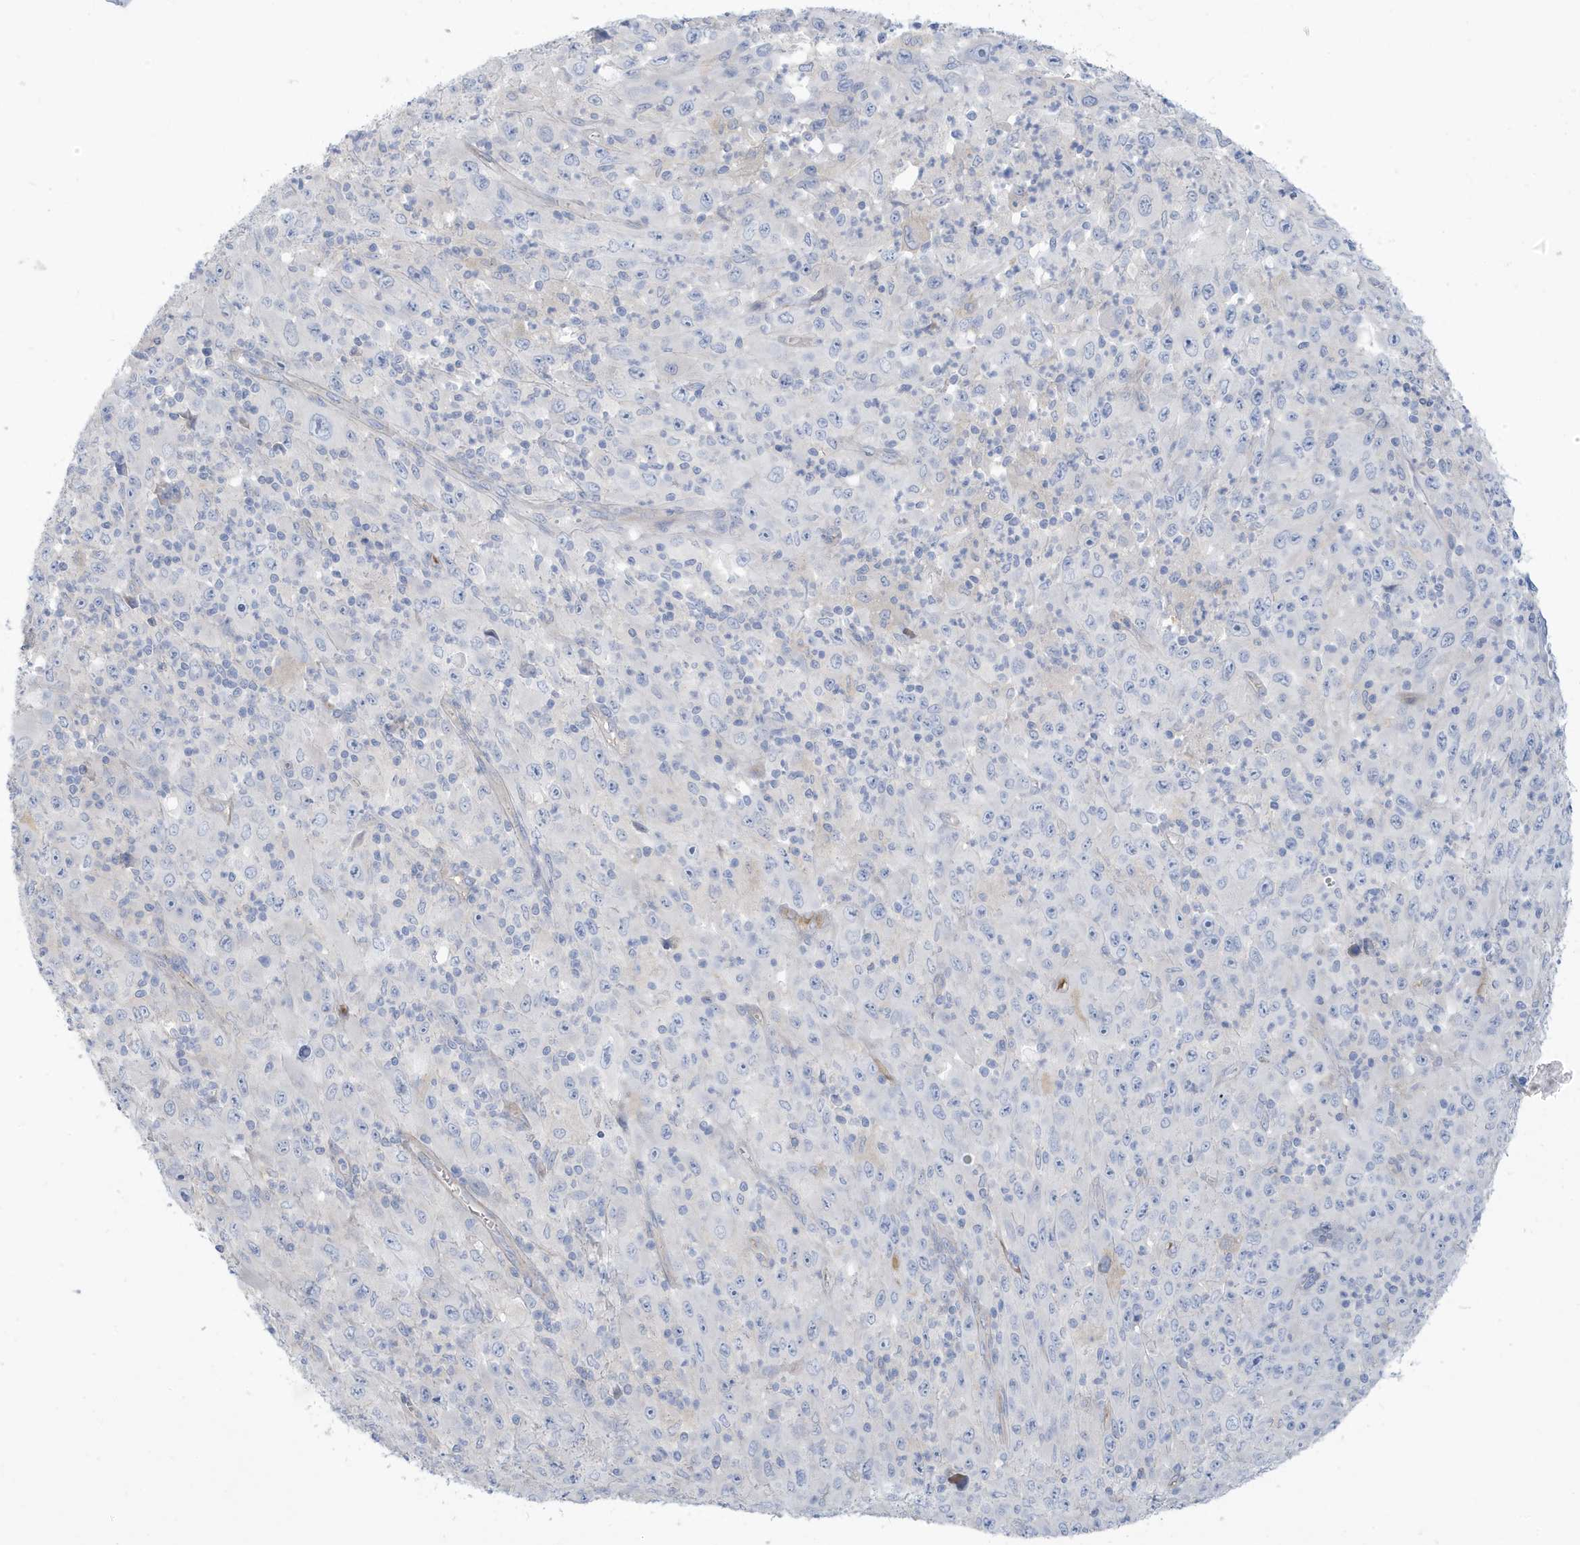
{"staining": {"intensity": "negative", "quantity": "none", "location": "none"}, "tissue": "melanoma", "cell_type": "Tumor cells", "image_type": "cancer", "snomed": [{"axis": "morphology", "description": "Malignant melanoma, Metastatic site"}, {"axis": "topography", "description": "Skin"}], "caption": "Tumor cells are negative for brown protein staining in melanoma. Nuclei are stained in blue.", "gene": "ATP13A5", "patient": {"sex": "female", "age": 56}}